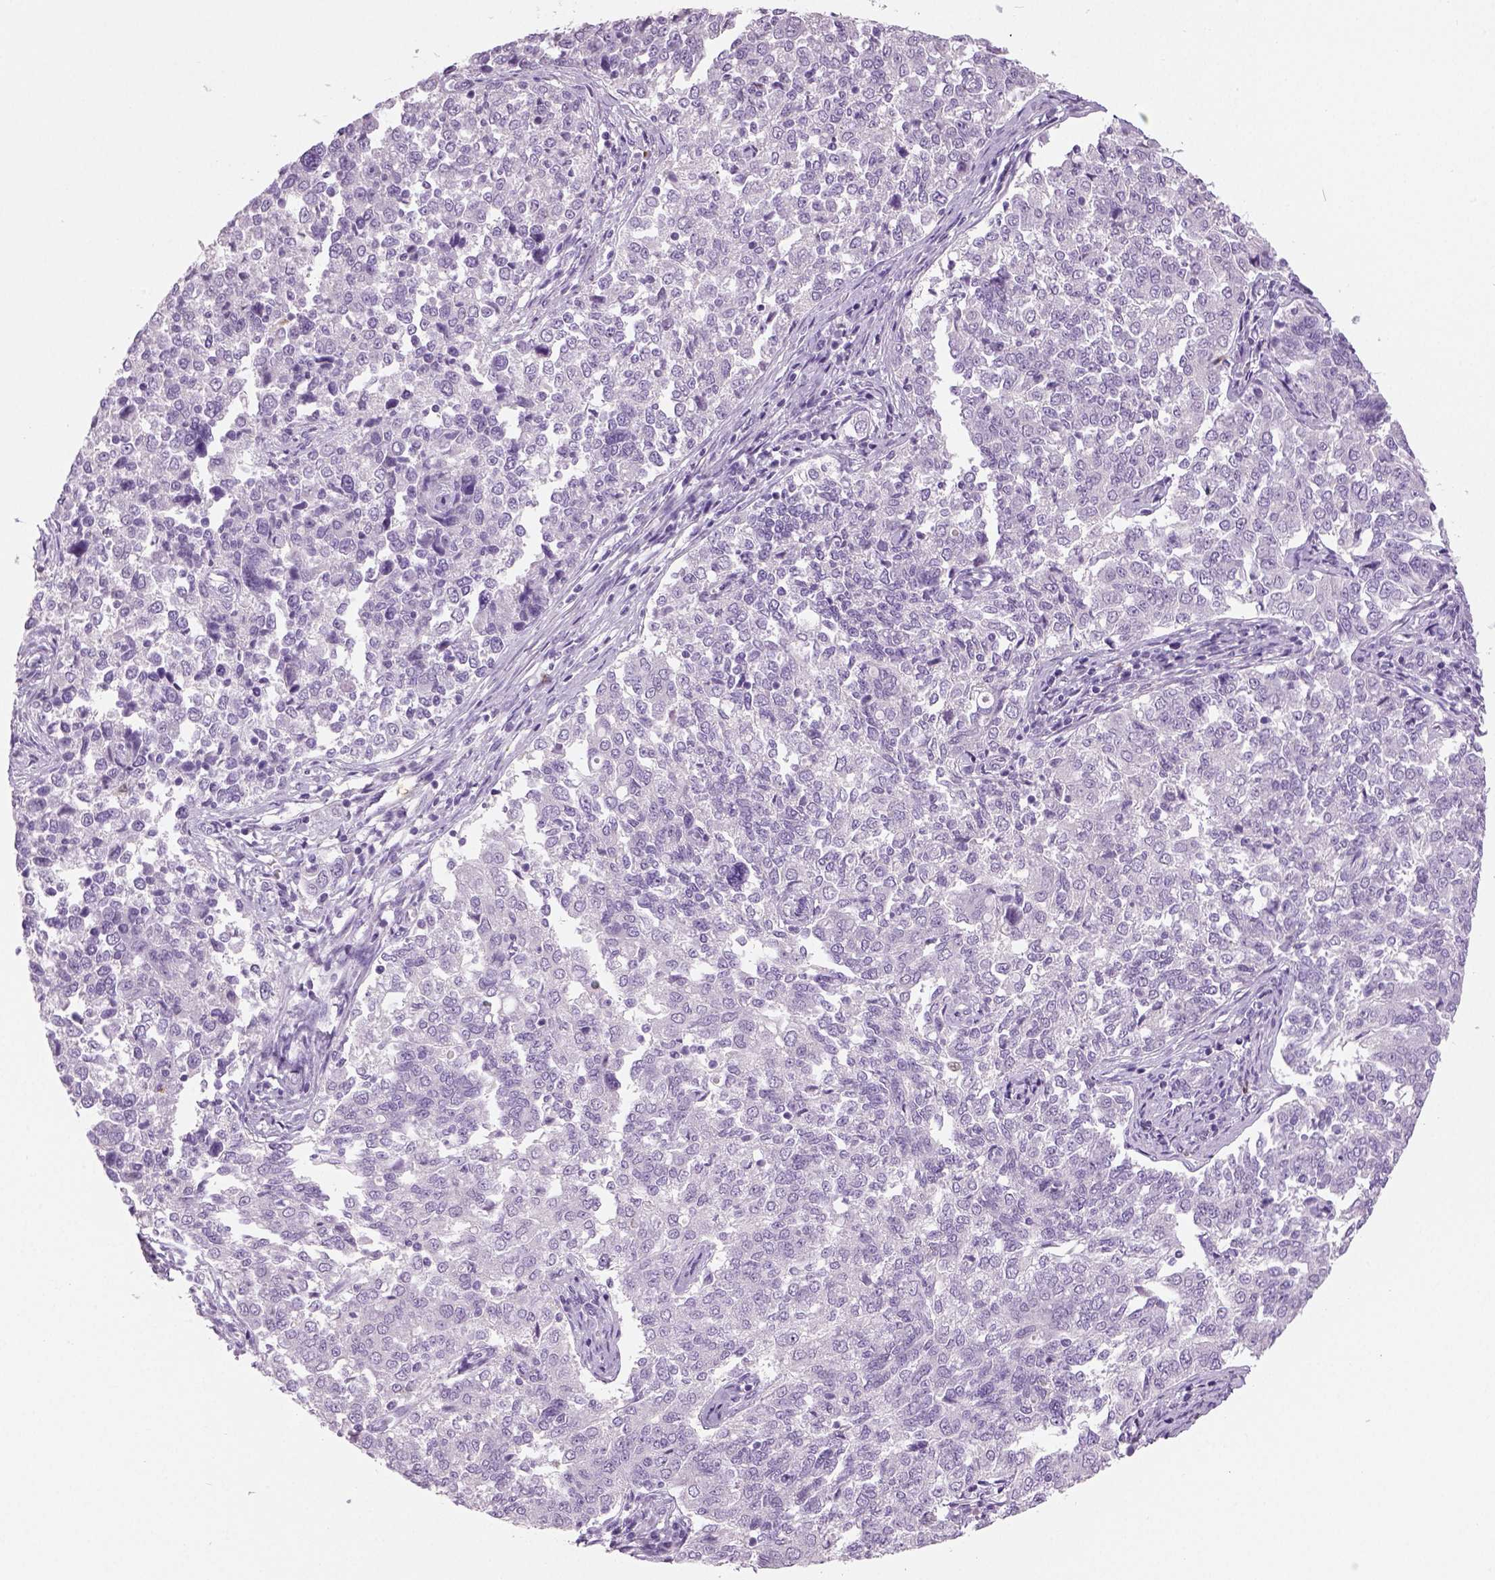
{"staining": {"intensity": "negative", "quantity": "none", "location": "none"}, "tissue": "endometrial cancer", "cell_type": "Tumor cells", "image_type": "cancer", "snomed": [{"axis": "morphology", "description": "Adenocarcinoma, NOS"}, {"axis": "topography", "description": "Endometrium"}], "caption": "This is a image of immunohistochemistry (IHC) staining of endometrial cancer (adenocarcinoma), which shows no positivity in tumor cells.", "gene": "NECAB2", "patient": {"sex": "female", "age": 43}}